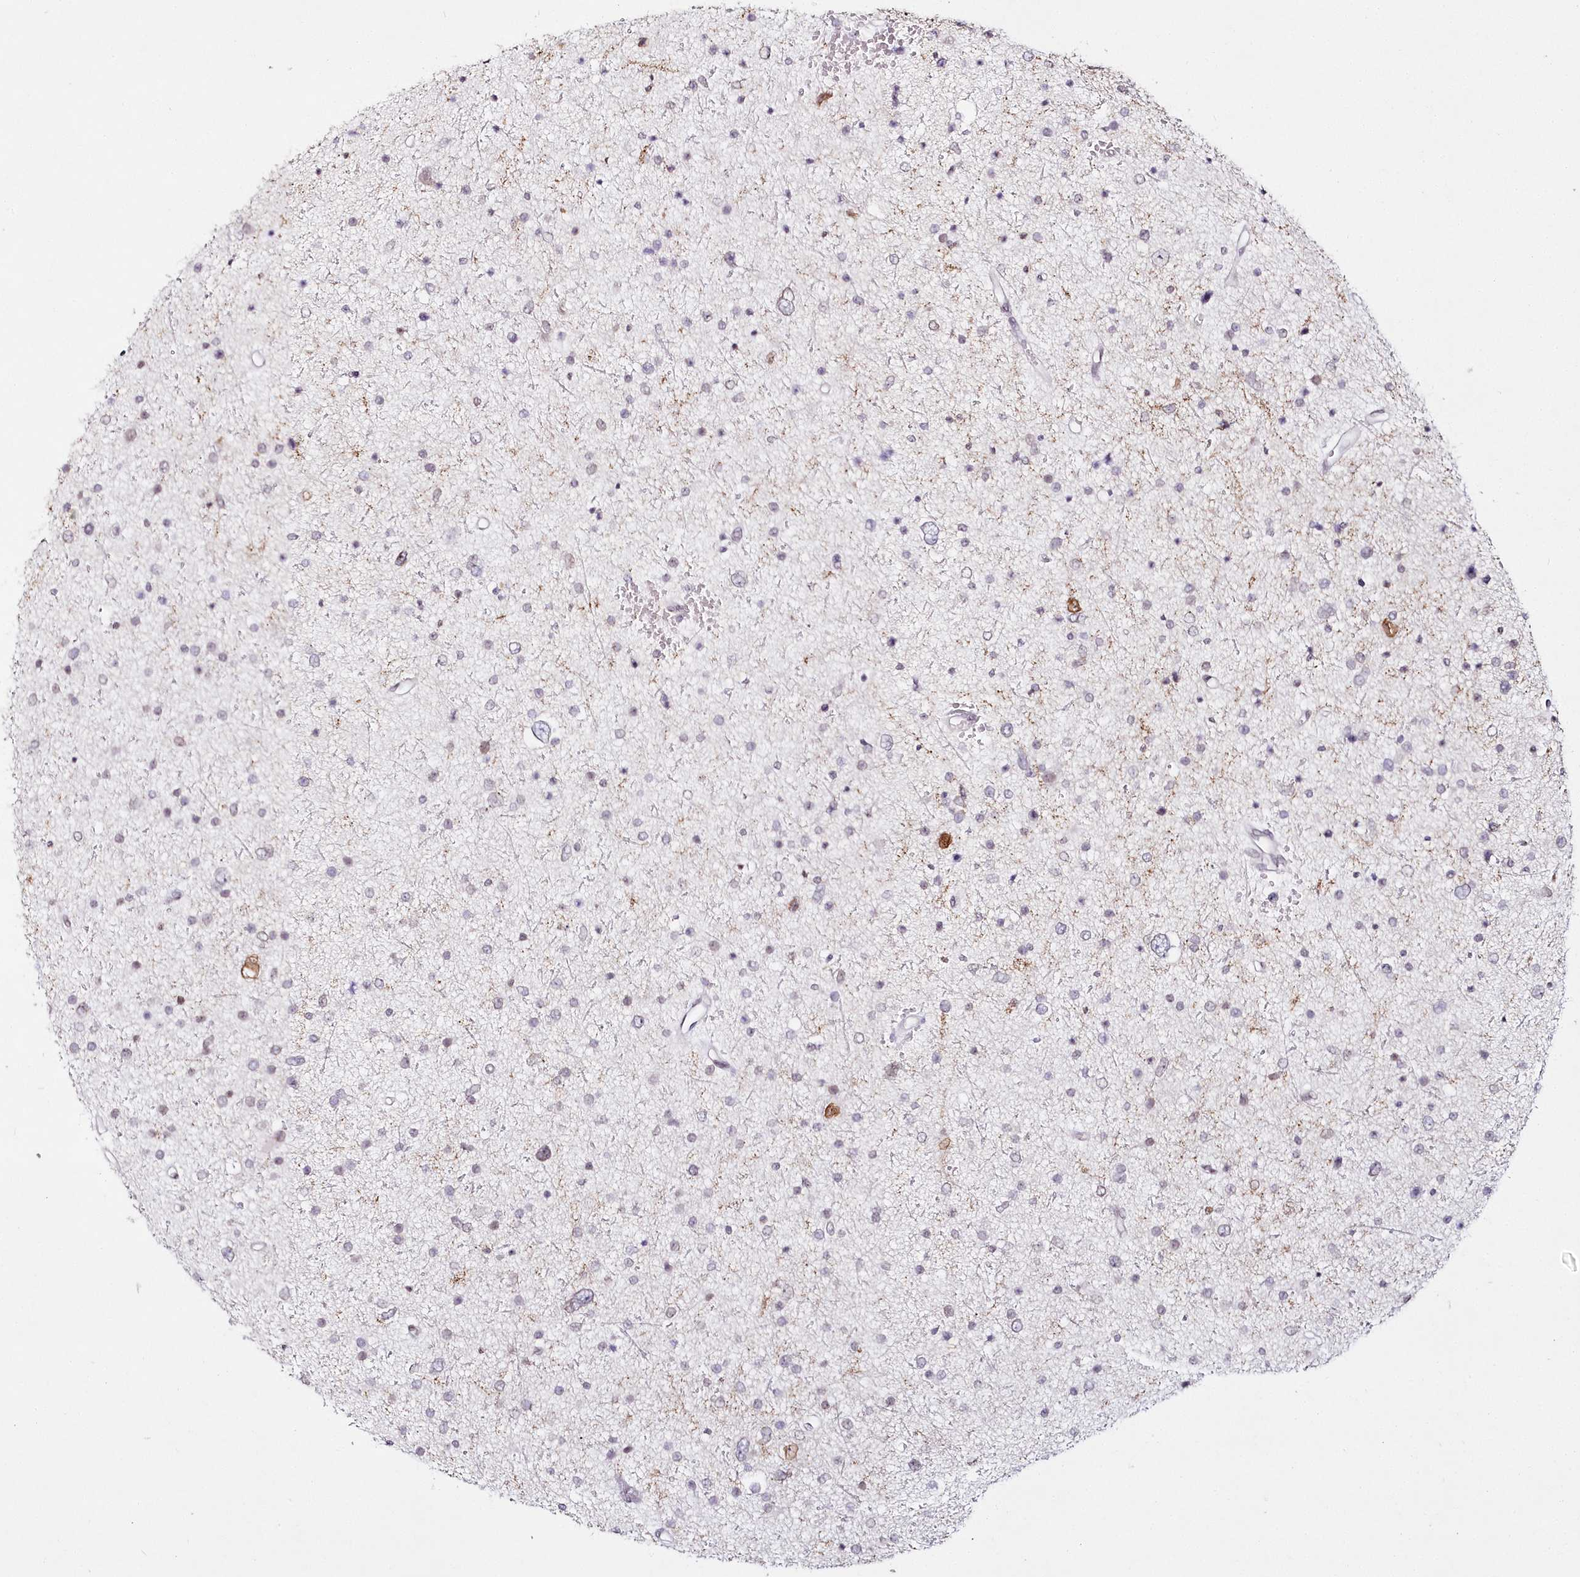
{"staining": {"intensity": "negative", "quantity": "none", "location": "none"}, "tissue": "glioma", "cell_type": "Tumor cells", "image_type": "cancer", "snomed": [{"axis": "morphology", "description": "Glioma, malignant, Low grade"}, {"axis": "topography", "description": "Brain"}], "caption": "An image of glioma stained for a protein shows no brown staining in tumor cells. (Brightfield microscopy of DAB immunohistochemistry at high magnification).", "gene": "HYCC2", "patient": {"sex": "female", "age": 37}}